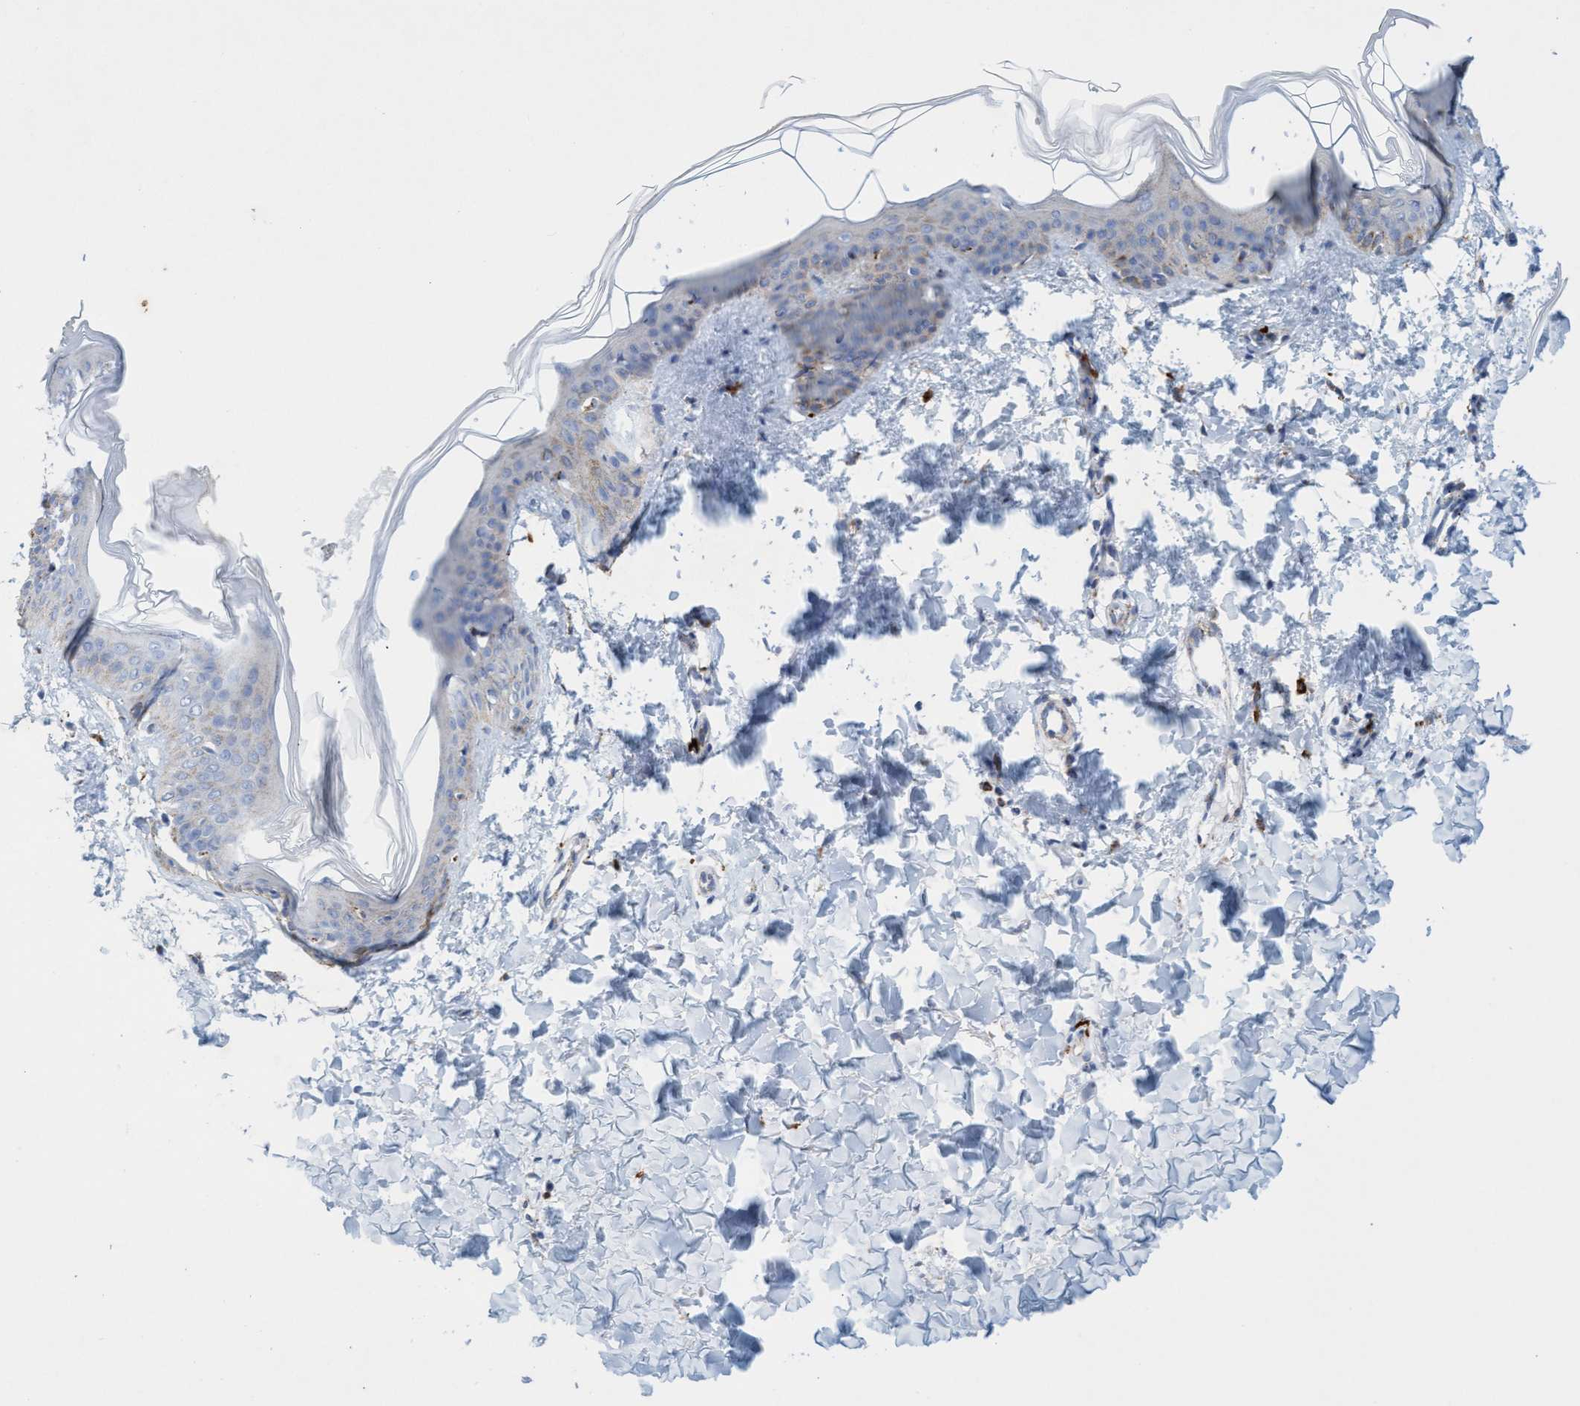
{"staining": {"intensity": "negative", "quantity": "none", "location": "none"}, "tissue": "skin", "cell_type": "Fibroblasts", "image_type": "normal", "snomed": [{"axis": "morphology", "description": "Normal tissue, NOS"}, {"axis": "topography", "description": "Skin"}], "caption": "High magnification brightfield microscopy of normal skin stained with DAB (brown) and counterstained with hematoxylin (blue): fibroblasts show no significant staining. The staining was performed using DAB to visualize the protein expression in brown, while the nuclei were stained in blue with hematoxylin (Magnification: 20x).", "gene": "SGSH", "patient": {"sex": "female", "age": 17}}